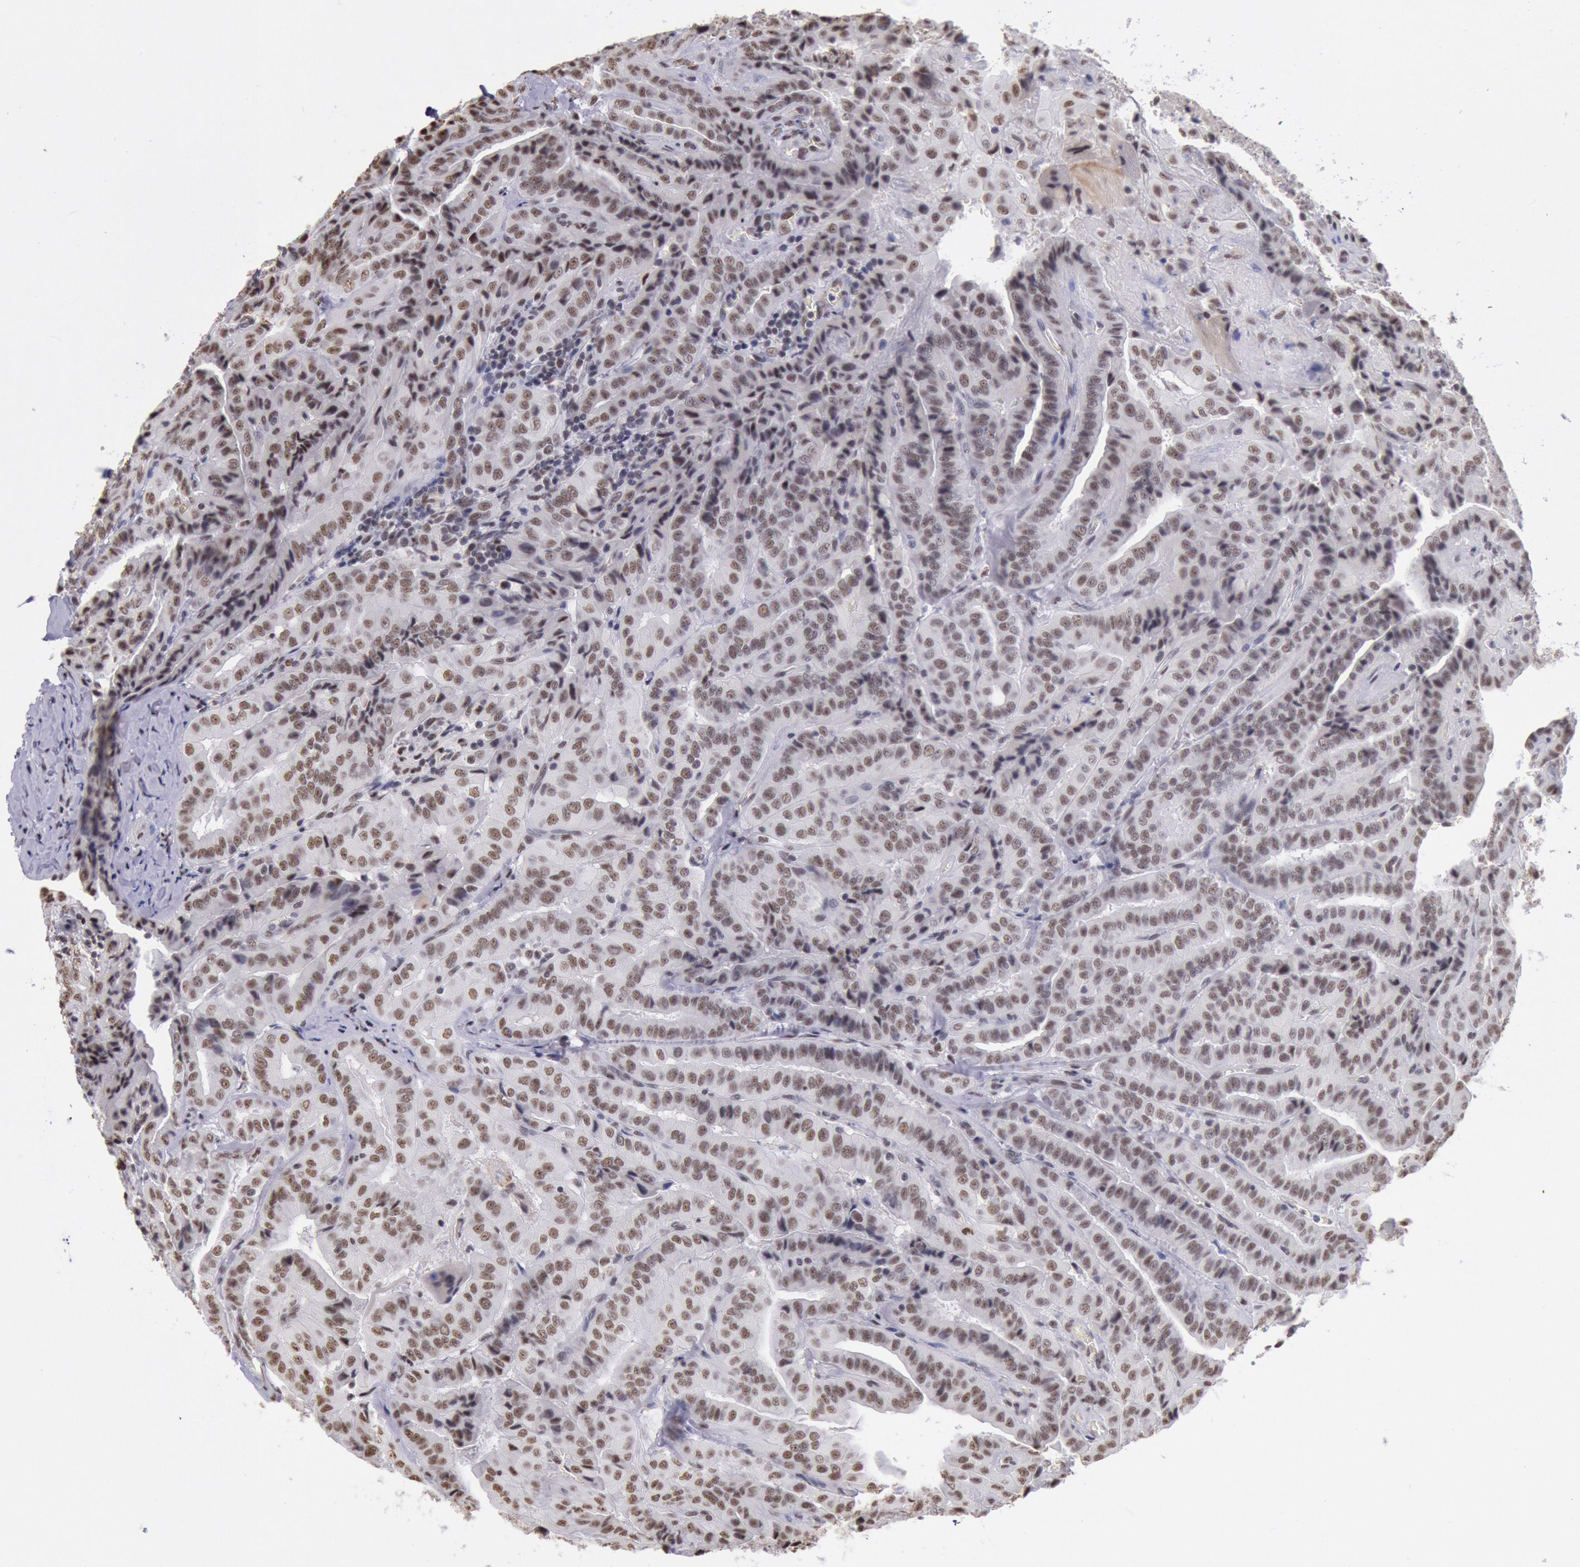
{"staining": {"intensity": "moderate", "quantity": ">75%", "location": "nuclear"}, "tissue": "thyroid cancer", "cell_type": "Tumor cells", "image_type": "cancer", "snomed": [{"axis": "morphology", "description": "Papillary adenocarcinoma, NOS"}, {"axis": "topography", "description": "Thyroid gland"}], "caption": "Brown immunohistochemical staining in human papillary adenocarcinoma (thyroid) displays moderate nuclear expression in approximately >75% of tumor cells. Nuclei are stained in blue.", "gene": "SNRPD3", "patient": {"sex": "female", "age": 71}}